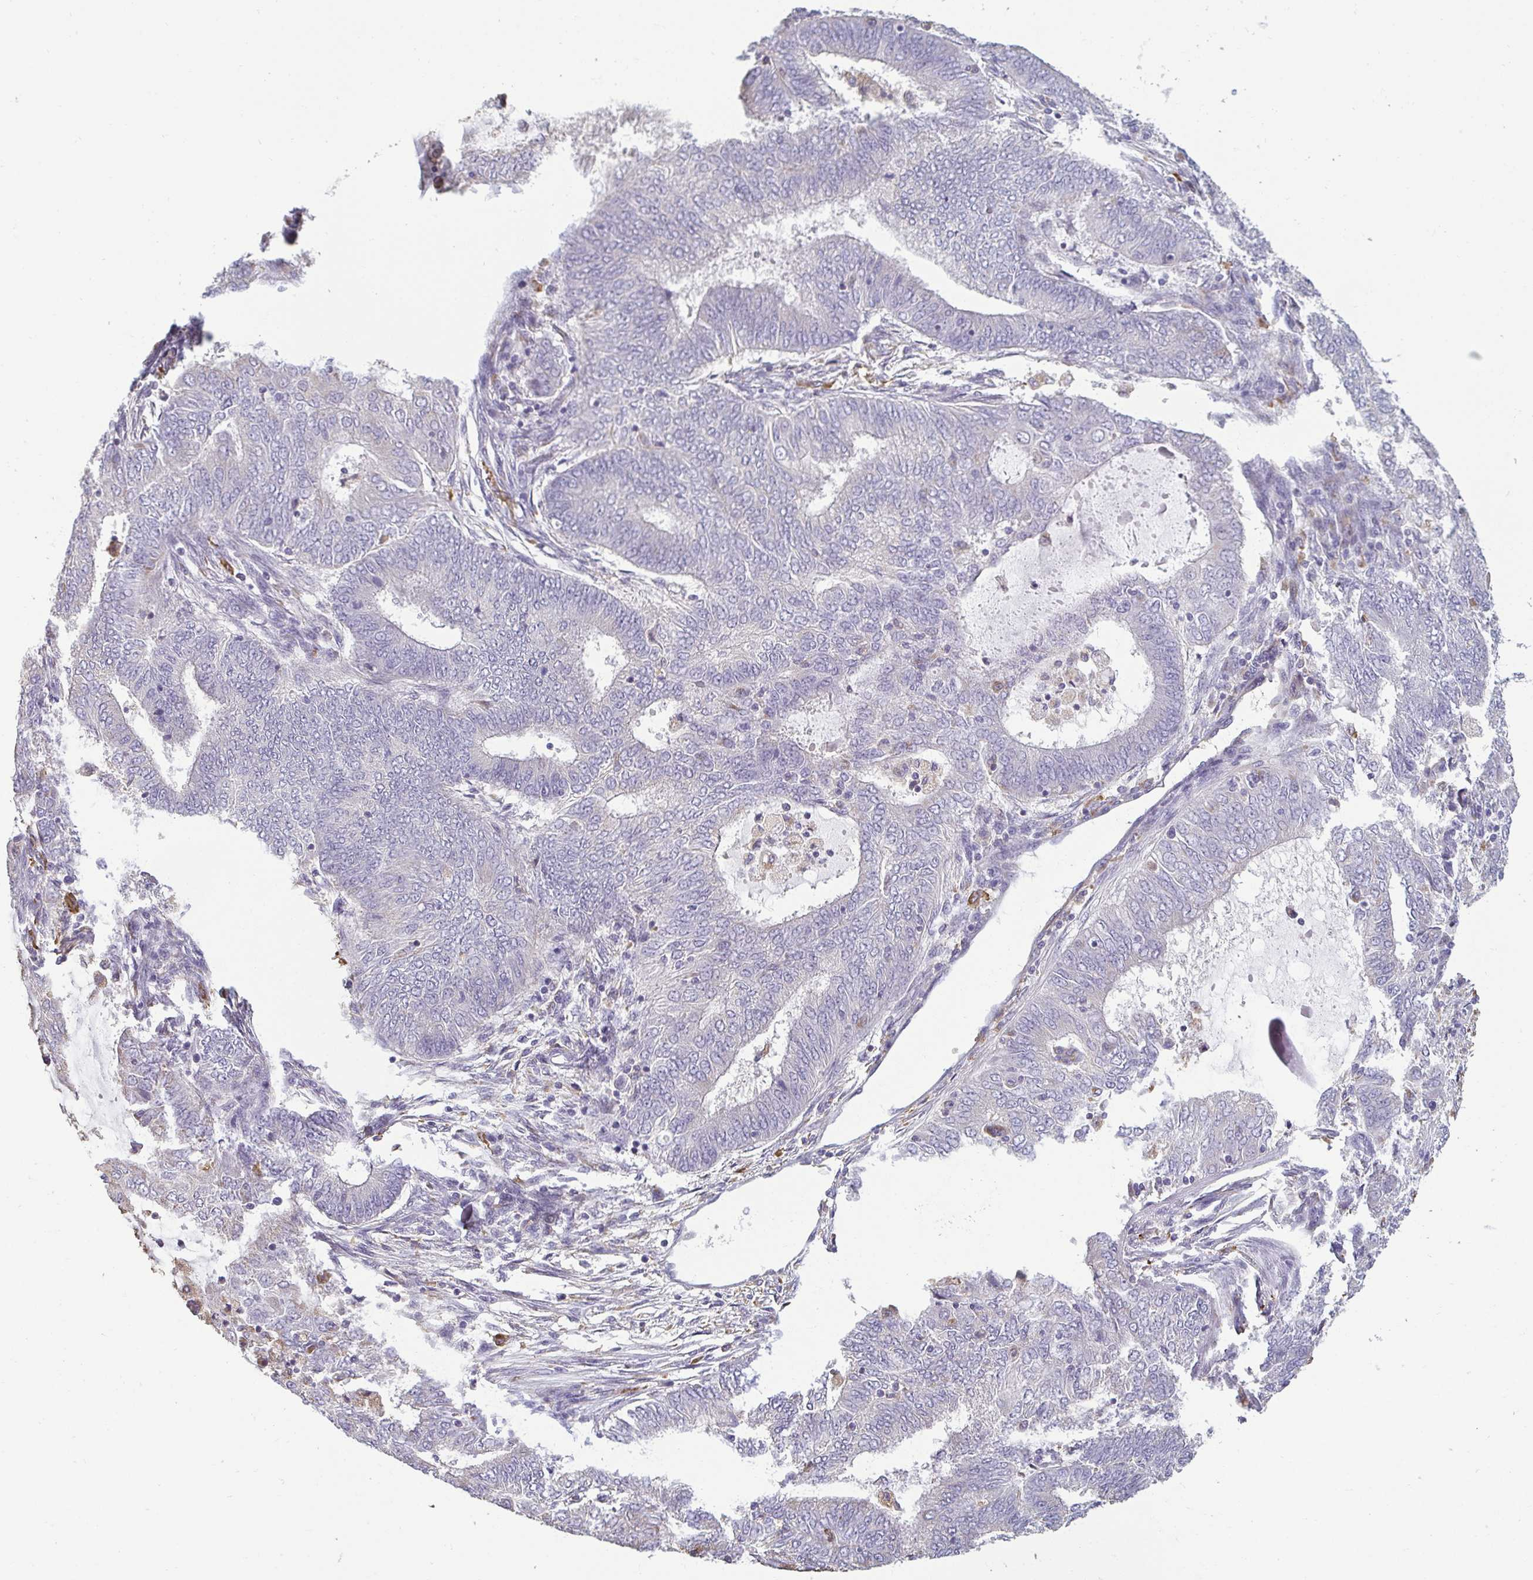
{"staining": {"intensity": "negative", "quantity": "none", "location": "none"}, "tissue": "endometrial cancer", "cell_type": "Tumor cells", "image_type": "cancer", "snomed": [{"axis": "morphology", "description": "Adenocarcinoma, NOS"}, {"axis": "topography", "description": "Endometrium"}], "caption": "Adenocarcinoma (endometrial) was stained to show a protein in brown. There is no significant staining in tumor cells. (DAB (3,3'-diaminobenzidine) IHC visualized using brightfield microscopy, high magnification).", "gene": "PDE2A", "patient": {"sex": "female", "age": 62}}